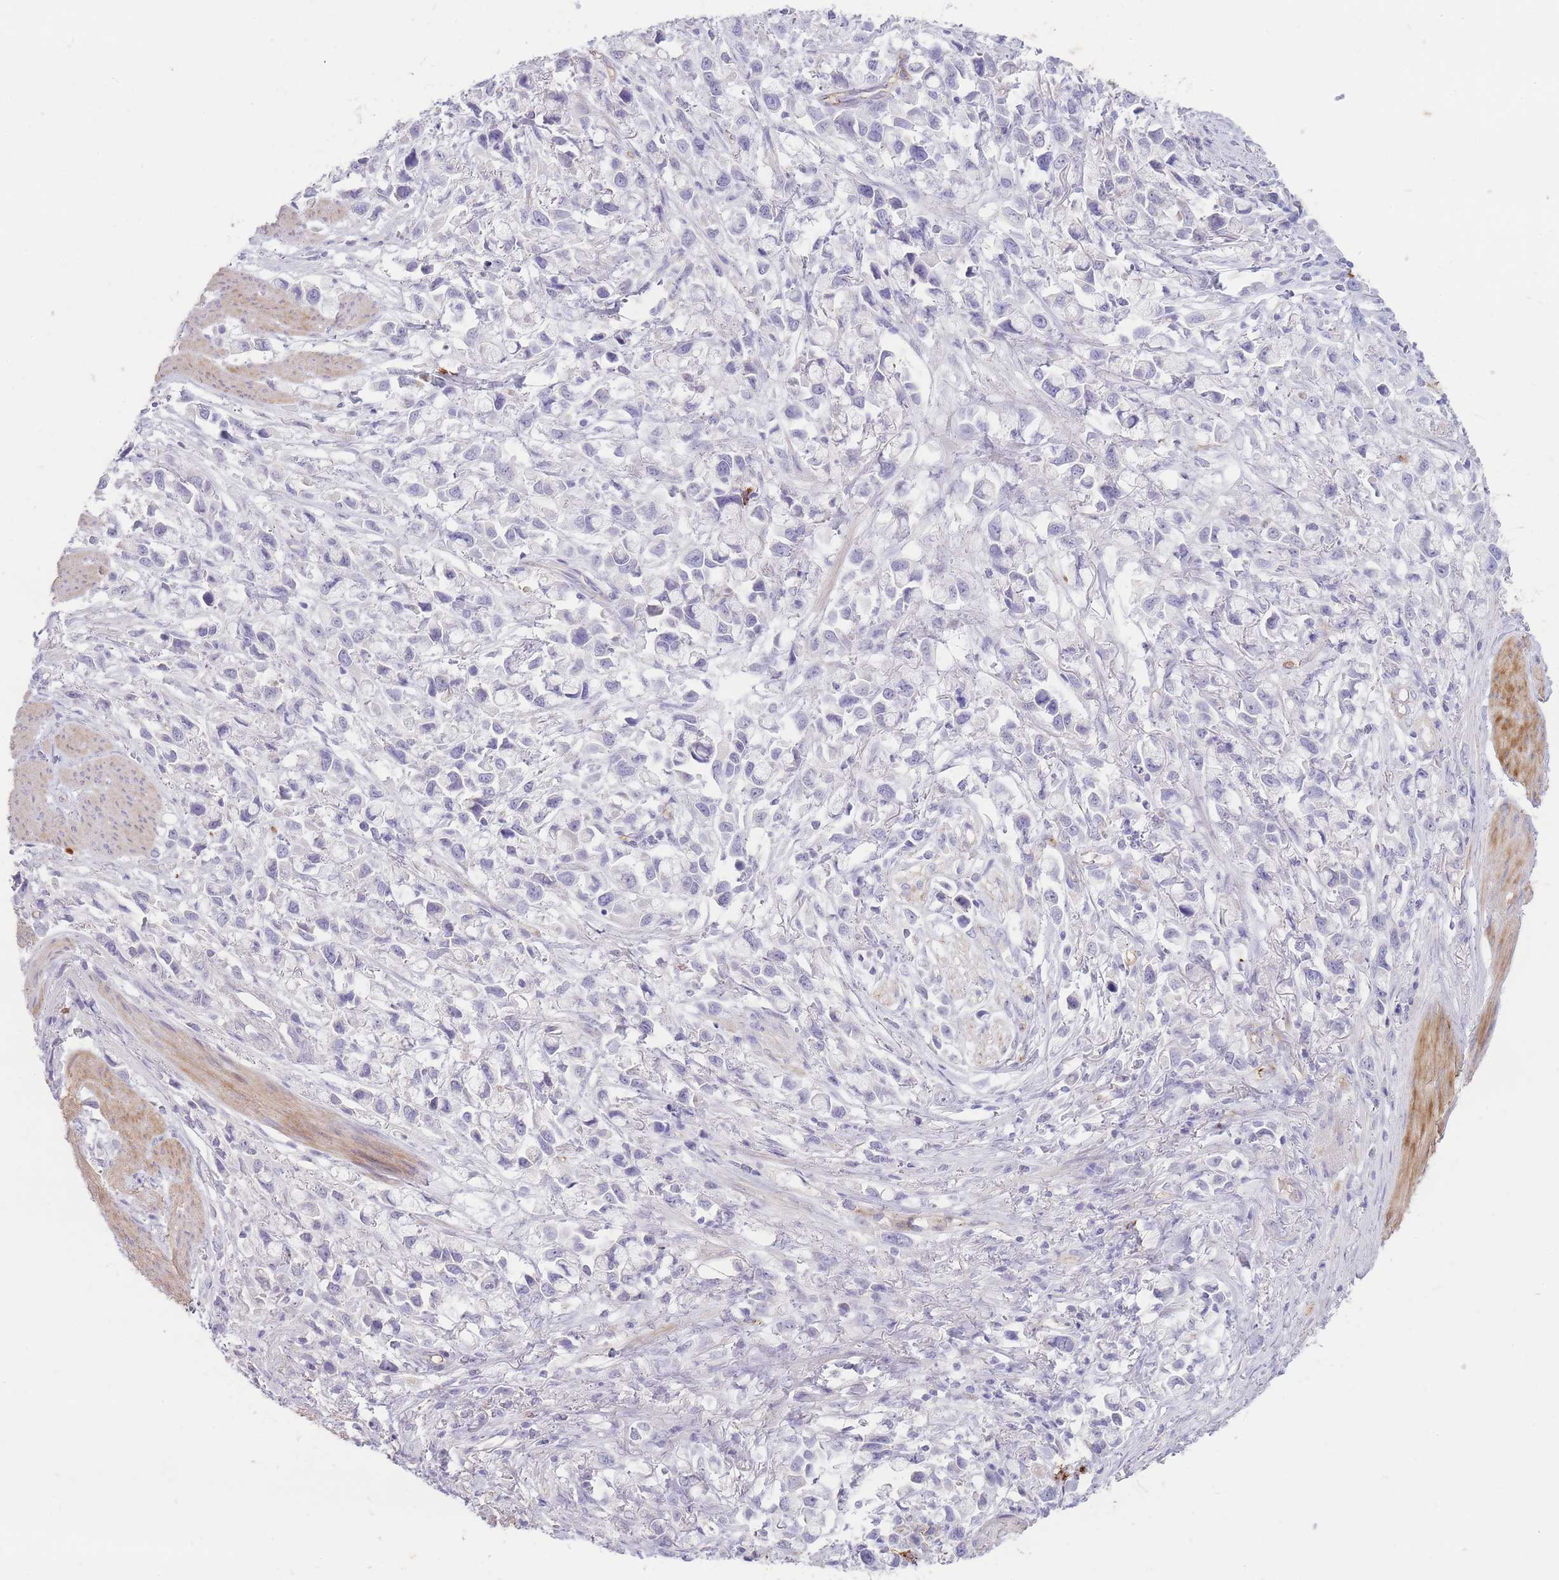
{"staining": {"intensity": "negative", "quantity": "none", "location": "none"}, "tissue": "stomach cancer", "cell_type": "Tumor cells", "image_type": "cancer", "snomed": [{"axis": "morphology", "description": "Adenocarcinoma, NOS"}, {"axis": "topography", "description": "Stomach"}], "caption": "Immunohistochemistry of stomach adenocarcinoma demonstrates no expression in tumor cells.", "gene": "UTP14A", "patient": {"sex": "female", "age": 81}}